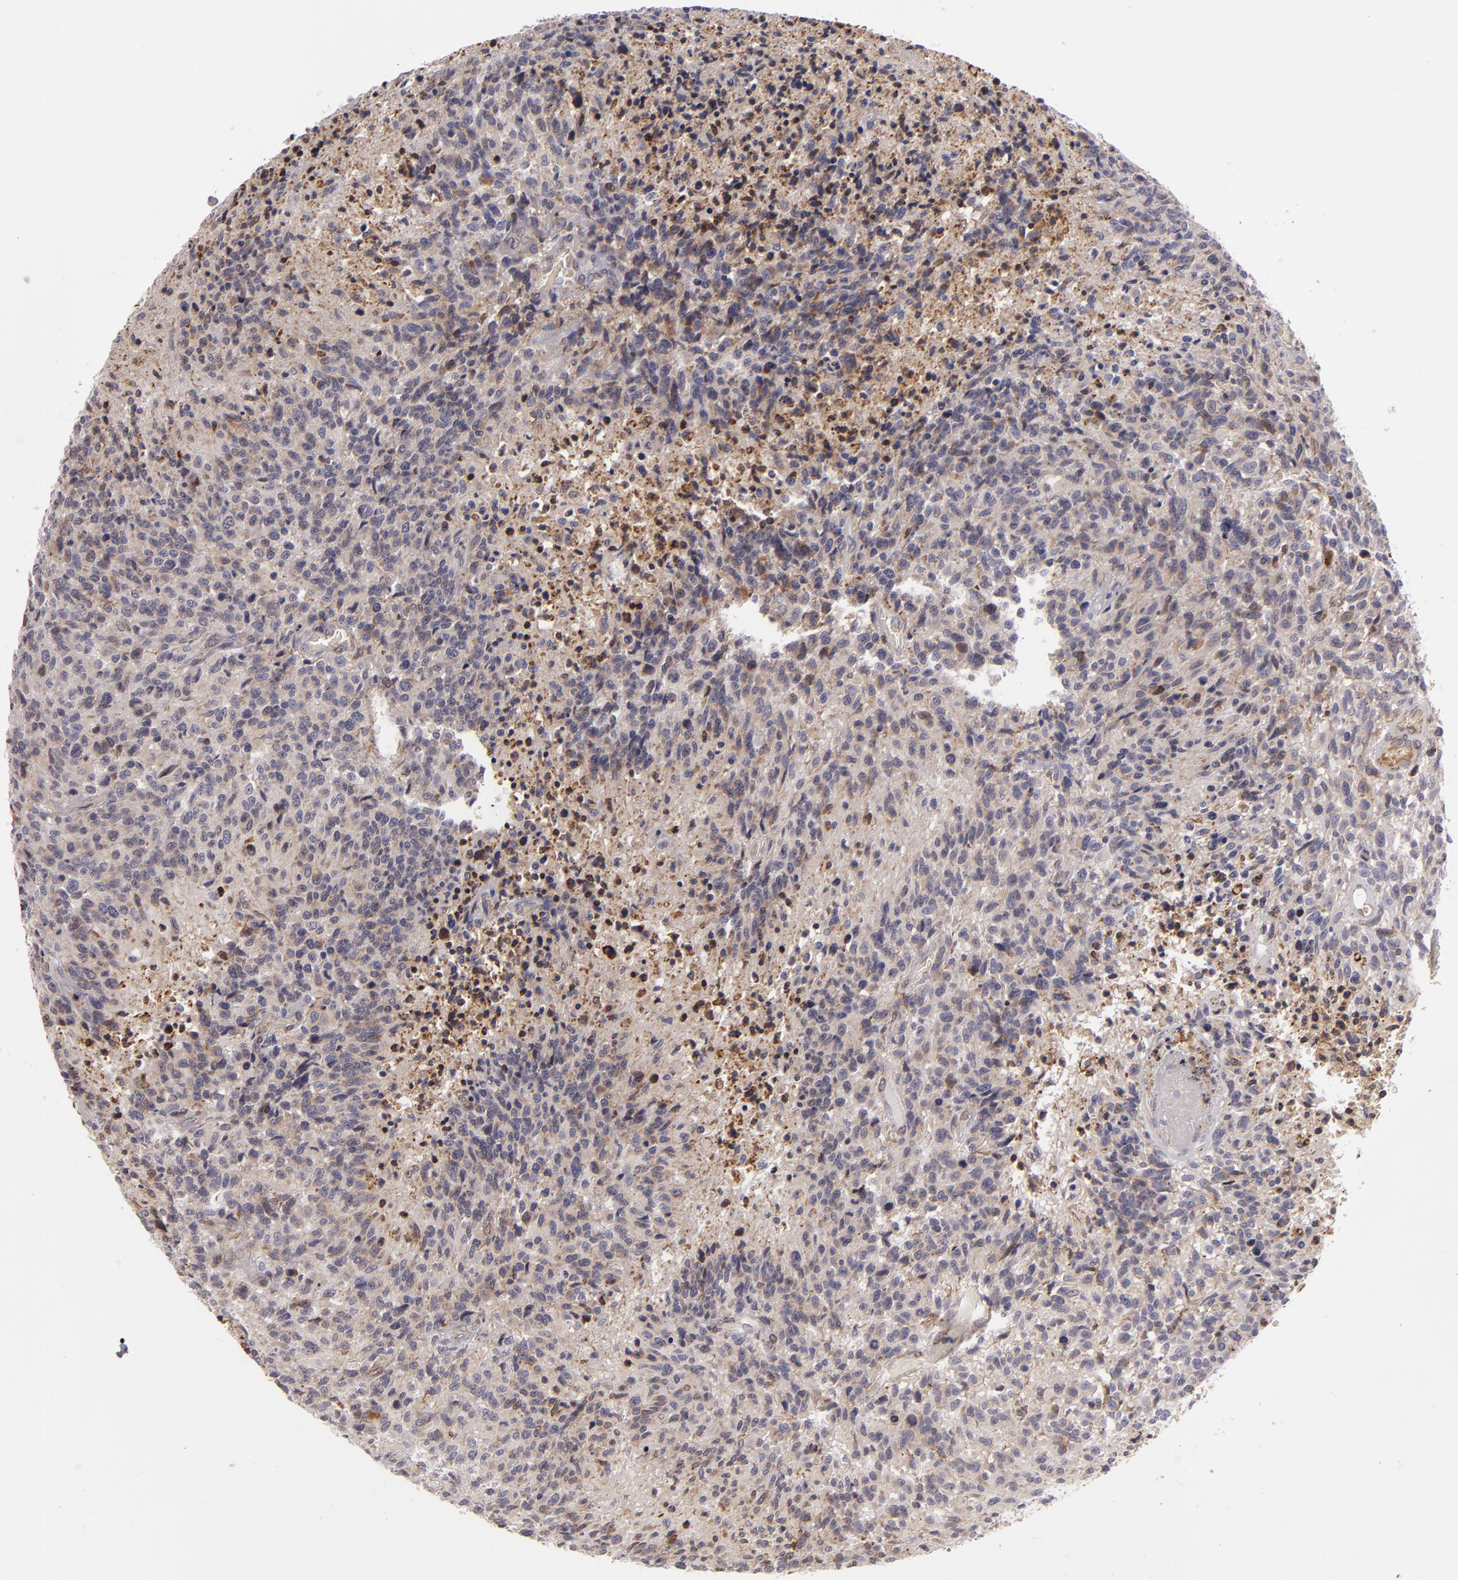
{"staining": {"intensity": "weak", "quantity": ">75%", "location": "cytoplasmic/membranous"}, "tissue": "glioma", "cell_type": "Tumor cells", "image_type": "cancer", "snomed": [{"axis": "morphology", "description": "Glioma, malignant, High grade"}, {"axis": "topography", "description": "Brain"}], "caption": "The image displays a brown stain indicating the presence of a protein in the cytoplasmic/membranous of tumor cells in glioma. The staining was performed using DAB (3,3'-diaminobenzidine), with brown indicating positive protein expression. Nuclei are stained blue with hematoxylin.", "gene": "CFB", "patient": {"sex": "male", "age": 36}}